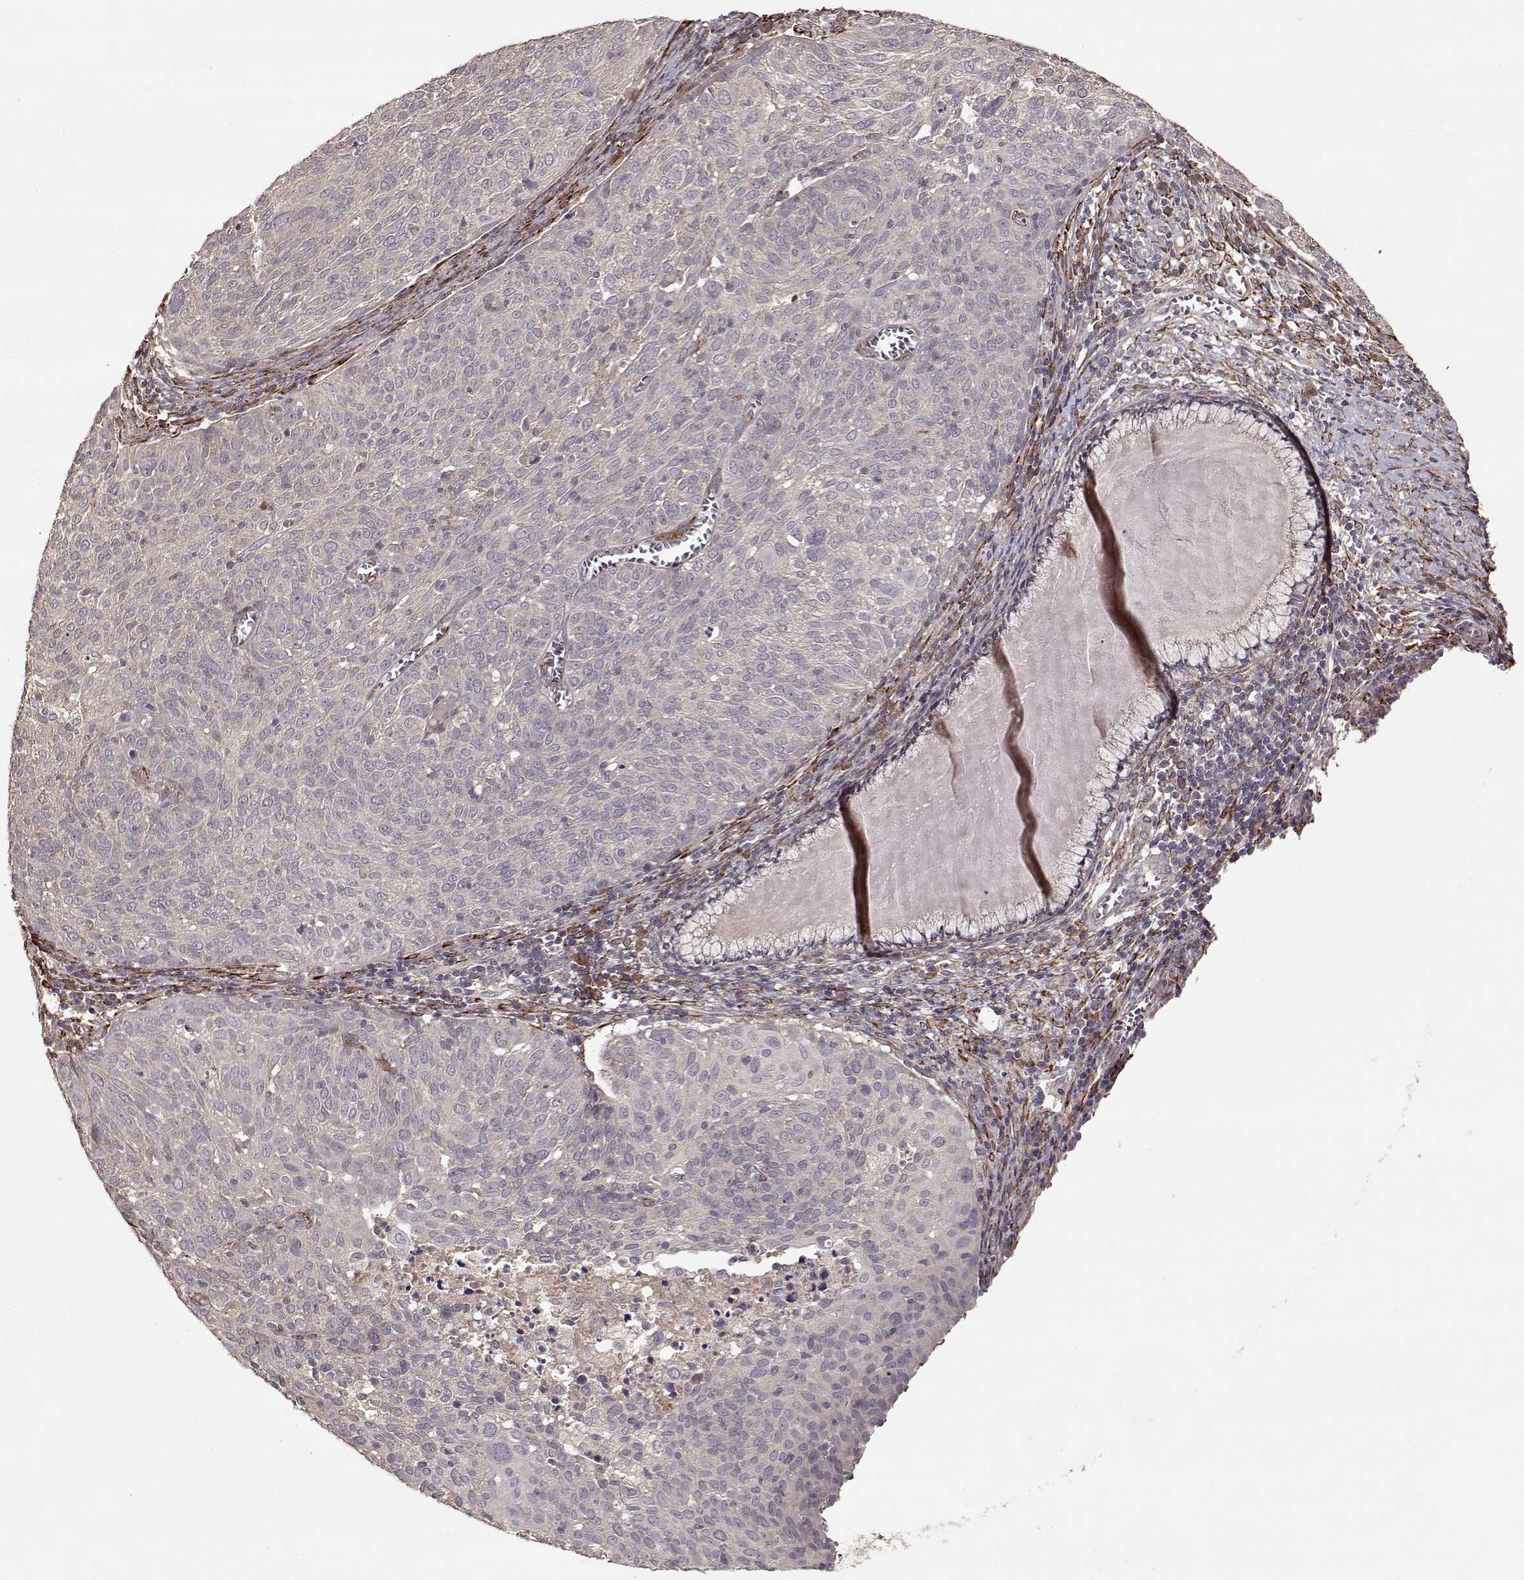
{"staining": {"intensity": "negative", "quantity": "none", "location": "none"}, "tissue": "cervical cancer", "cell_type": "Tumor cells", "image_type": "cancer", "snomed": [{"axis": "morphology", "description": "Squamous cell carcinoma, NOS"}, {"axis": "topography", "description": "Cervix"}], "caption": "Immunohistochemical staining of human cervical squamous cell carcinoma exhibits no significant staining in tumor cells.", "gene": "IMMP1L", "patient": {"sex": "female", "age": 39}}